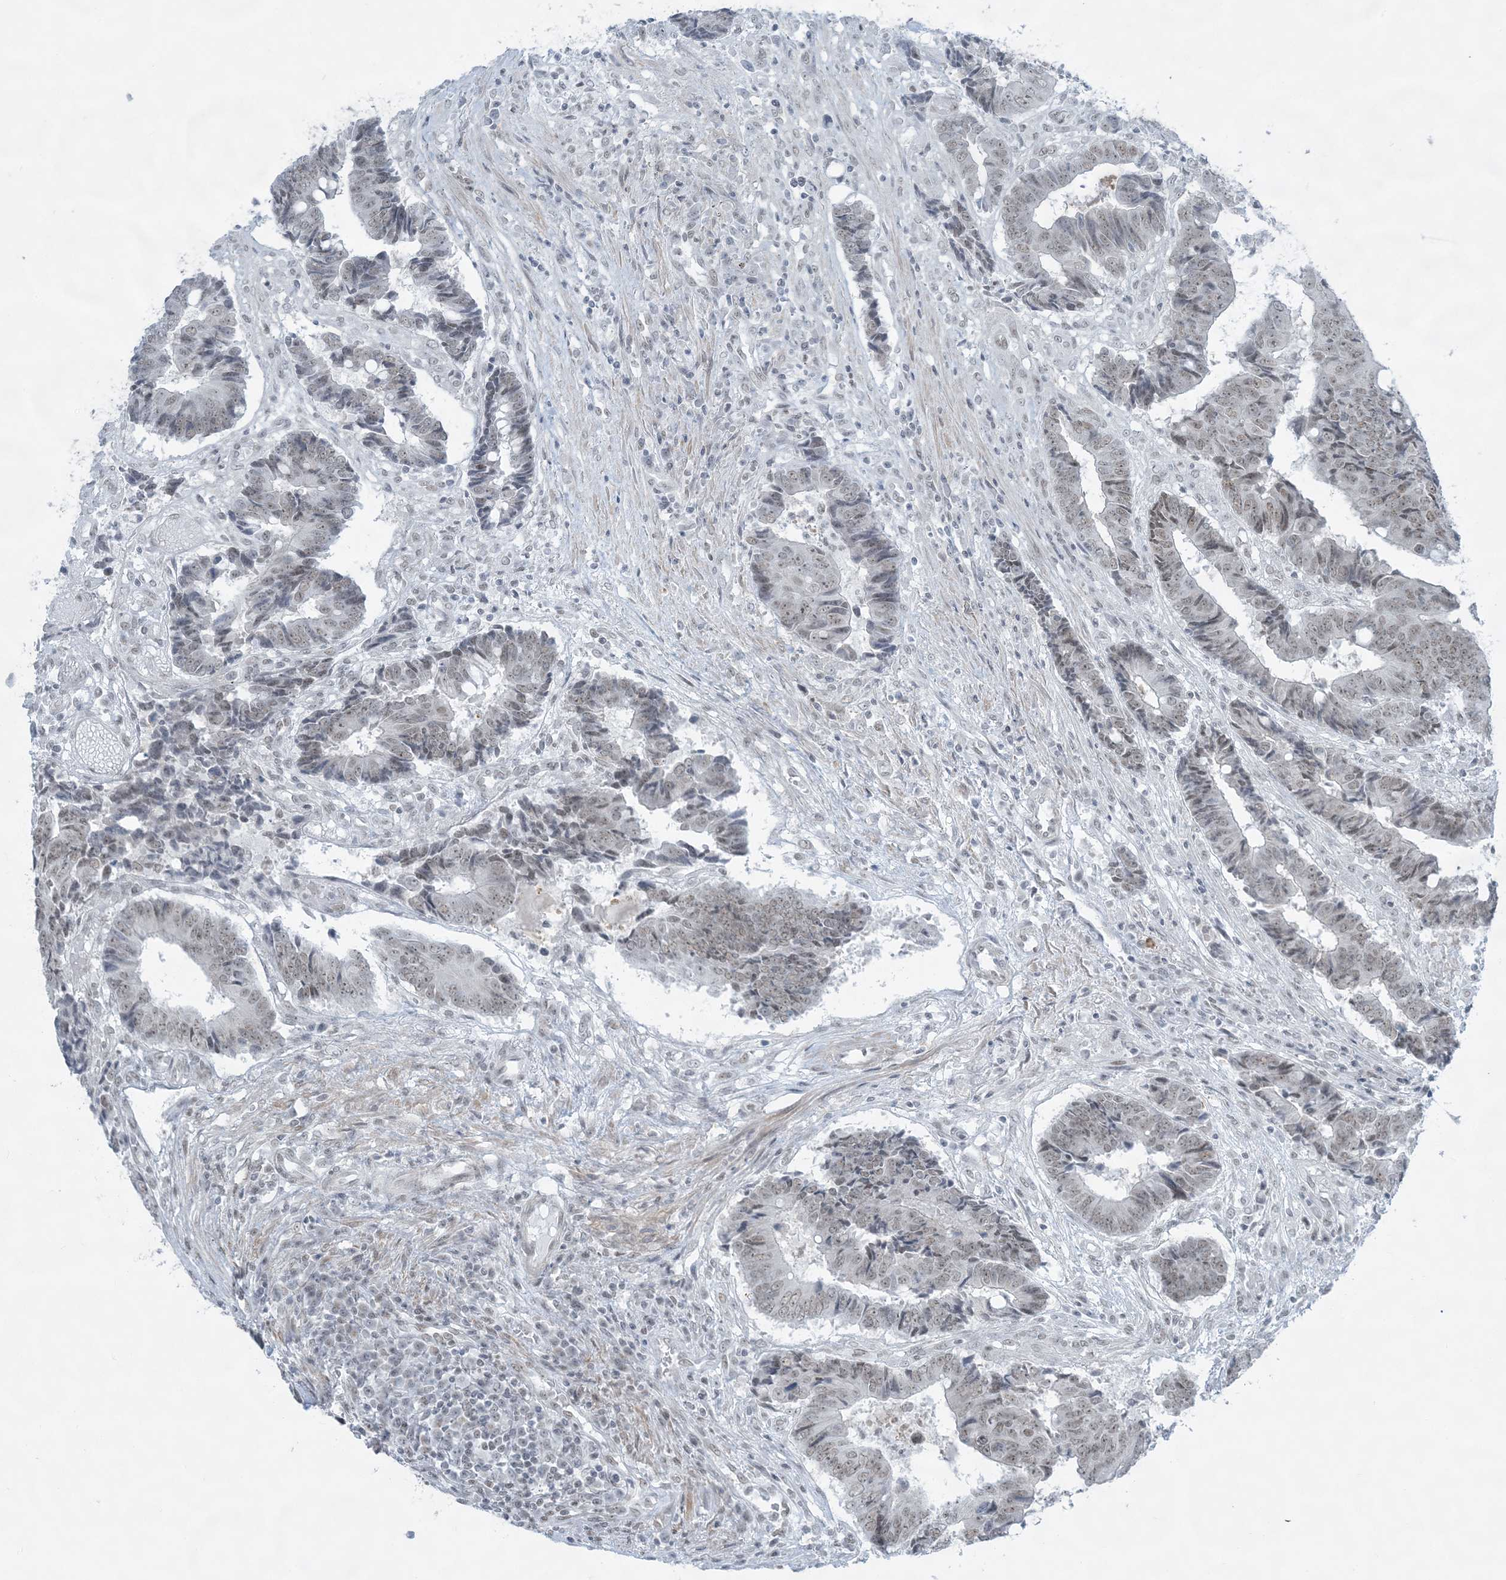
{"staining": {"intensity": "weak", "quantity": "25%-75%", "location": "nuclear"}, "tissue": "colorectal cancer", "cell_type": "Tumor cells", "image_type": "cancer", "snomed": [{"axis": "morphology", "description": "Adenocarcinoma, NOS"}, {"axis": "topography", "description": "Rectum"}], "caption": "The histopathology image shows staining of colorectal adenocarcinoma, revealing weak nuclear protein staining (brown color) within tumor cells.", "gene": "ZNF787", "patient": {"sex": "male", "age": 84}}